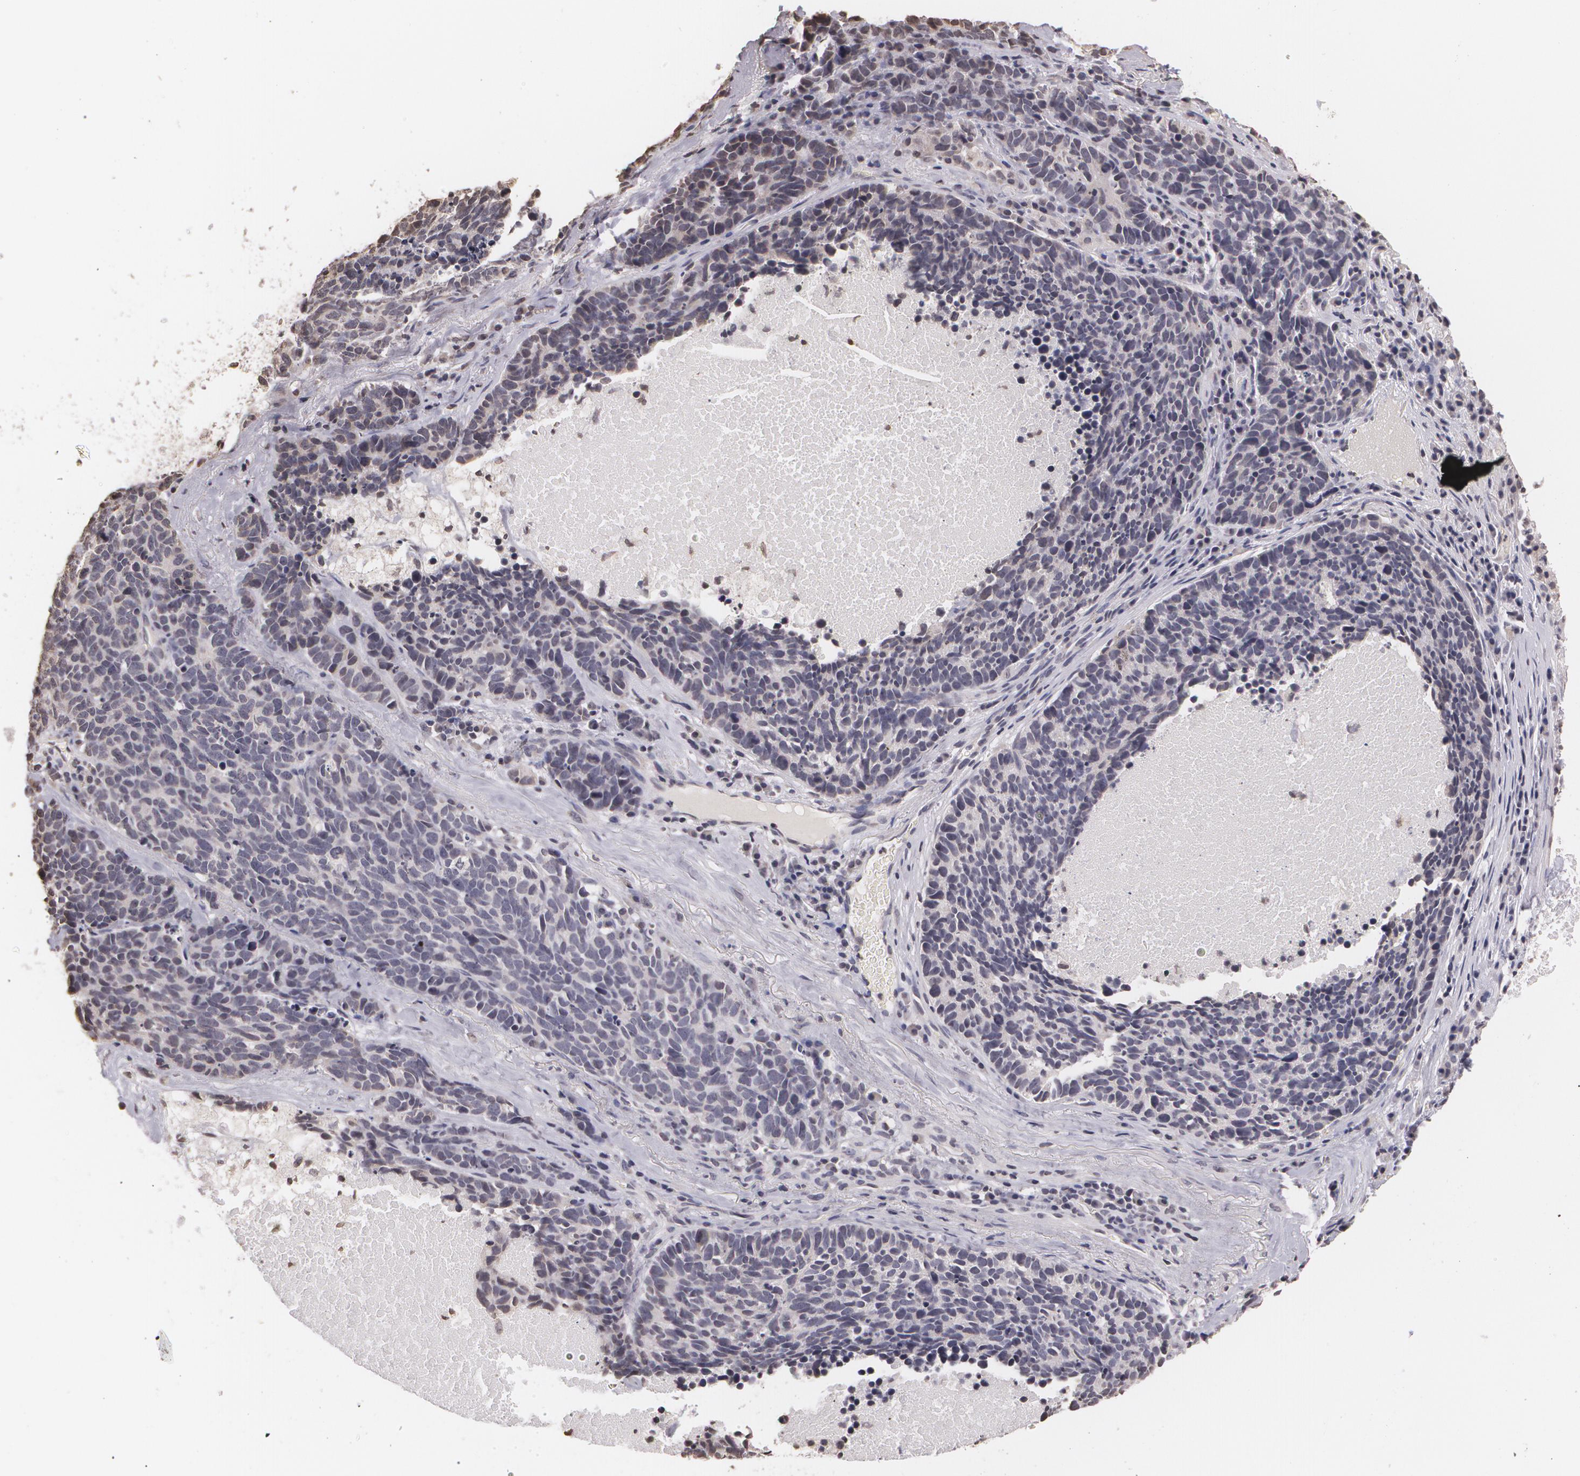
{"staining": {"intensity": "negative", "quantity": "none", "location": "none"}, "tissue": "lung cancer", "cell_type": "Tumor cells", "image_type": "cancer", "snomed": [{"axis": "morphology", "description": "Neoplasm, malignant, NOS"}, {"axis": "topography", "description": "Lung"}], "caption": "This is a micrograph of immunohistochemistry (IHC) staining of lung neoplasm (malignant), which shows no staining in tumor cells.", "gene": "THRB", "patient": {"sex": "female", "age": 75}}